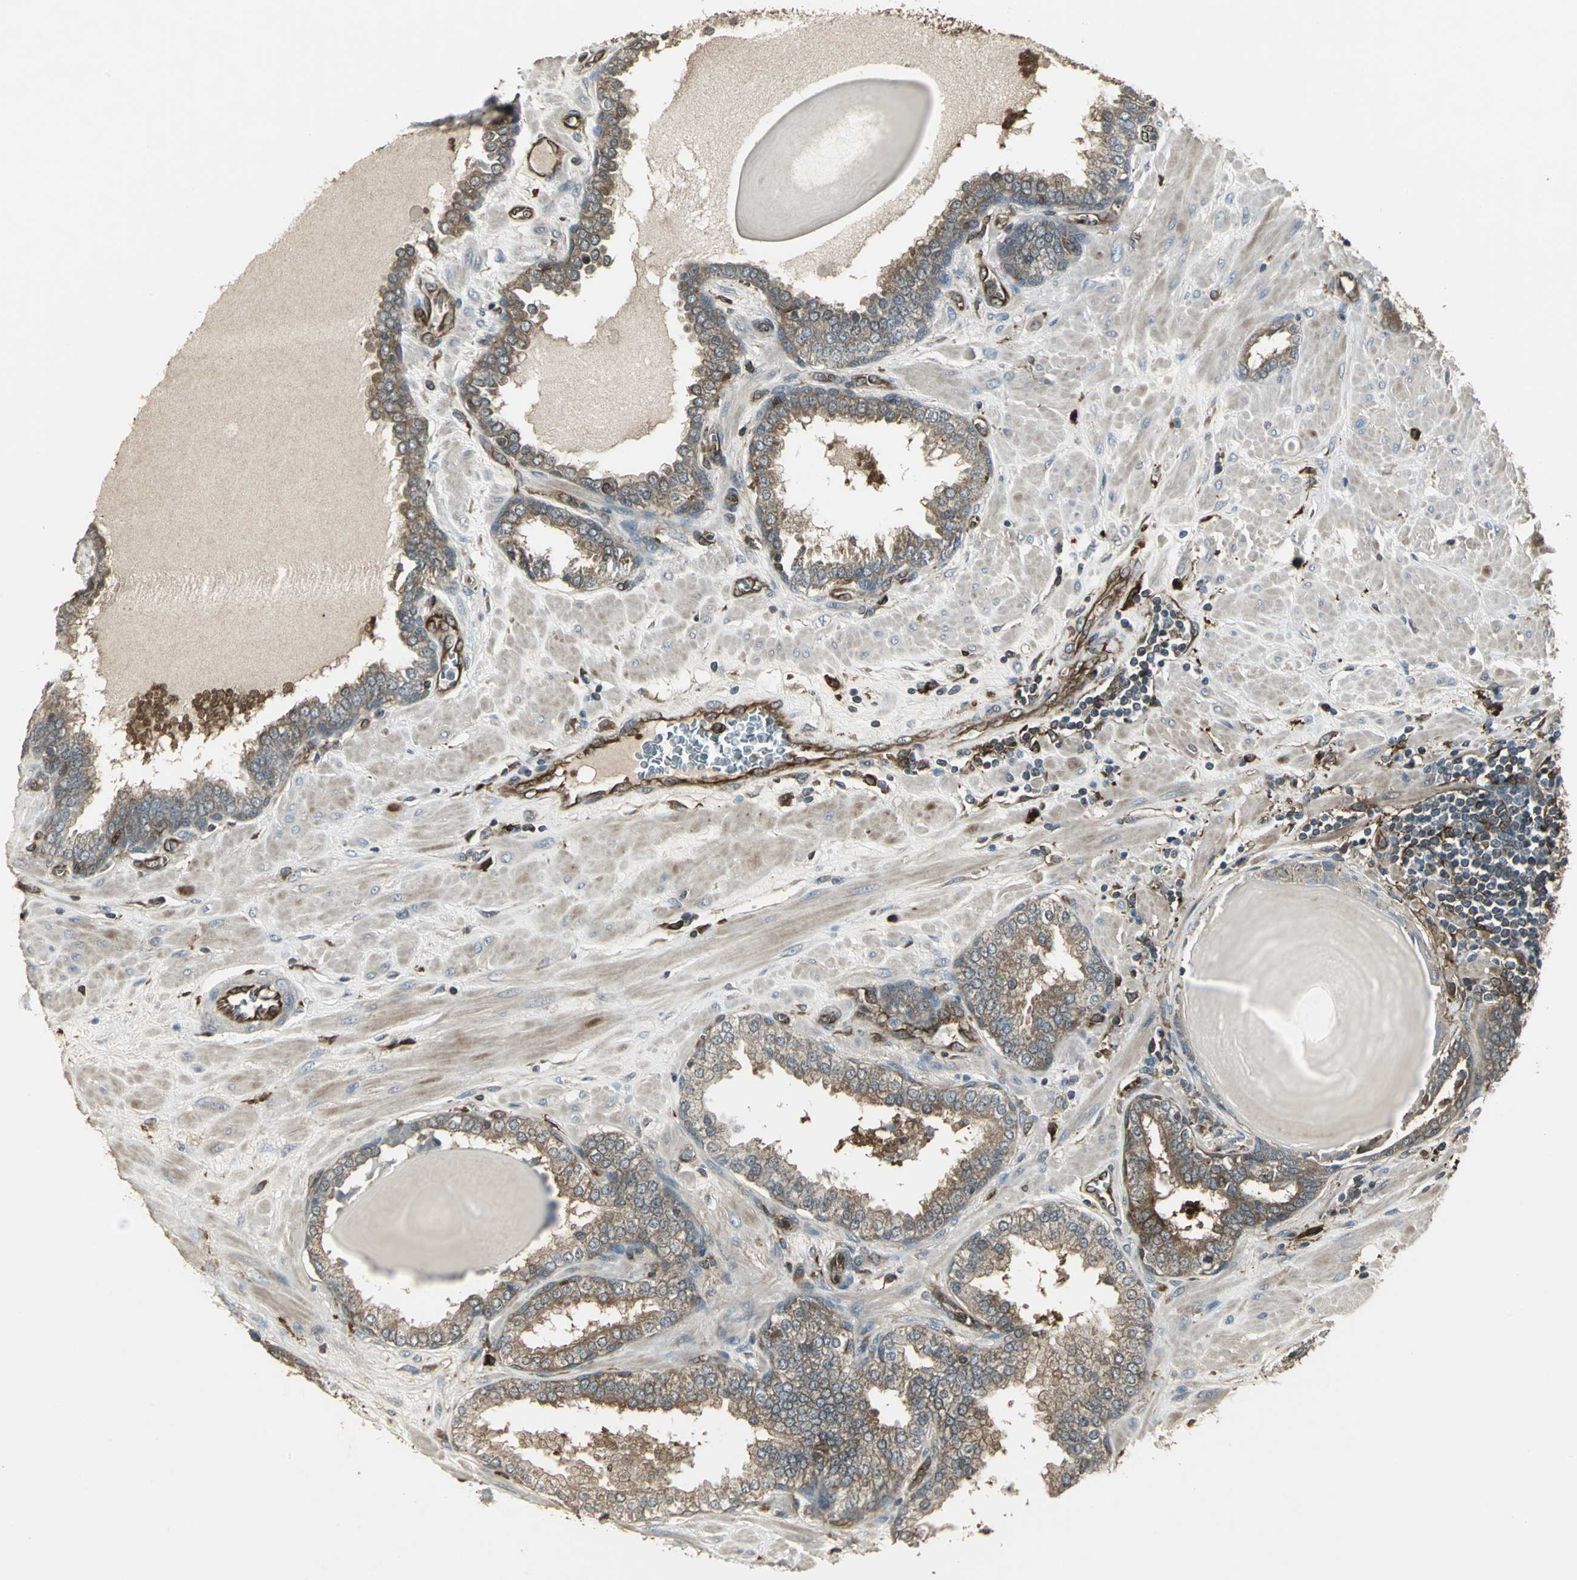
{"staining": {"intensity": "moderate", "quantity": ">75%", "location": "cytoplasmic/membranous"}, "tissue": "prostate", "cell_type": "Glandular cells", "image_type": "normal", "snomed": [{"axis": "morphology", "description": "Normal tissue, NOS"}, {"axis": "topography", "description": "Prostate"}], "caption": "IHC histopathology image of benign prostate stained for a protein (brown), which exhibits medium levels of moderate cytoplasmic/membranous positivity in approximately >75% of glandular cells.", "gene": "PRXL2B", "patient": {"sex": "male", "age": 51}}